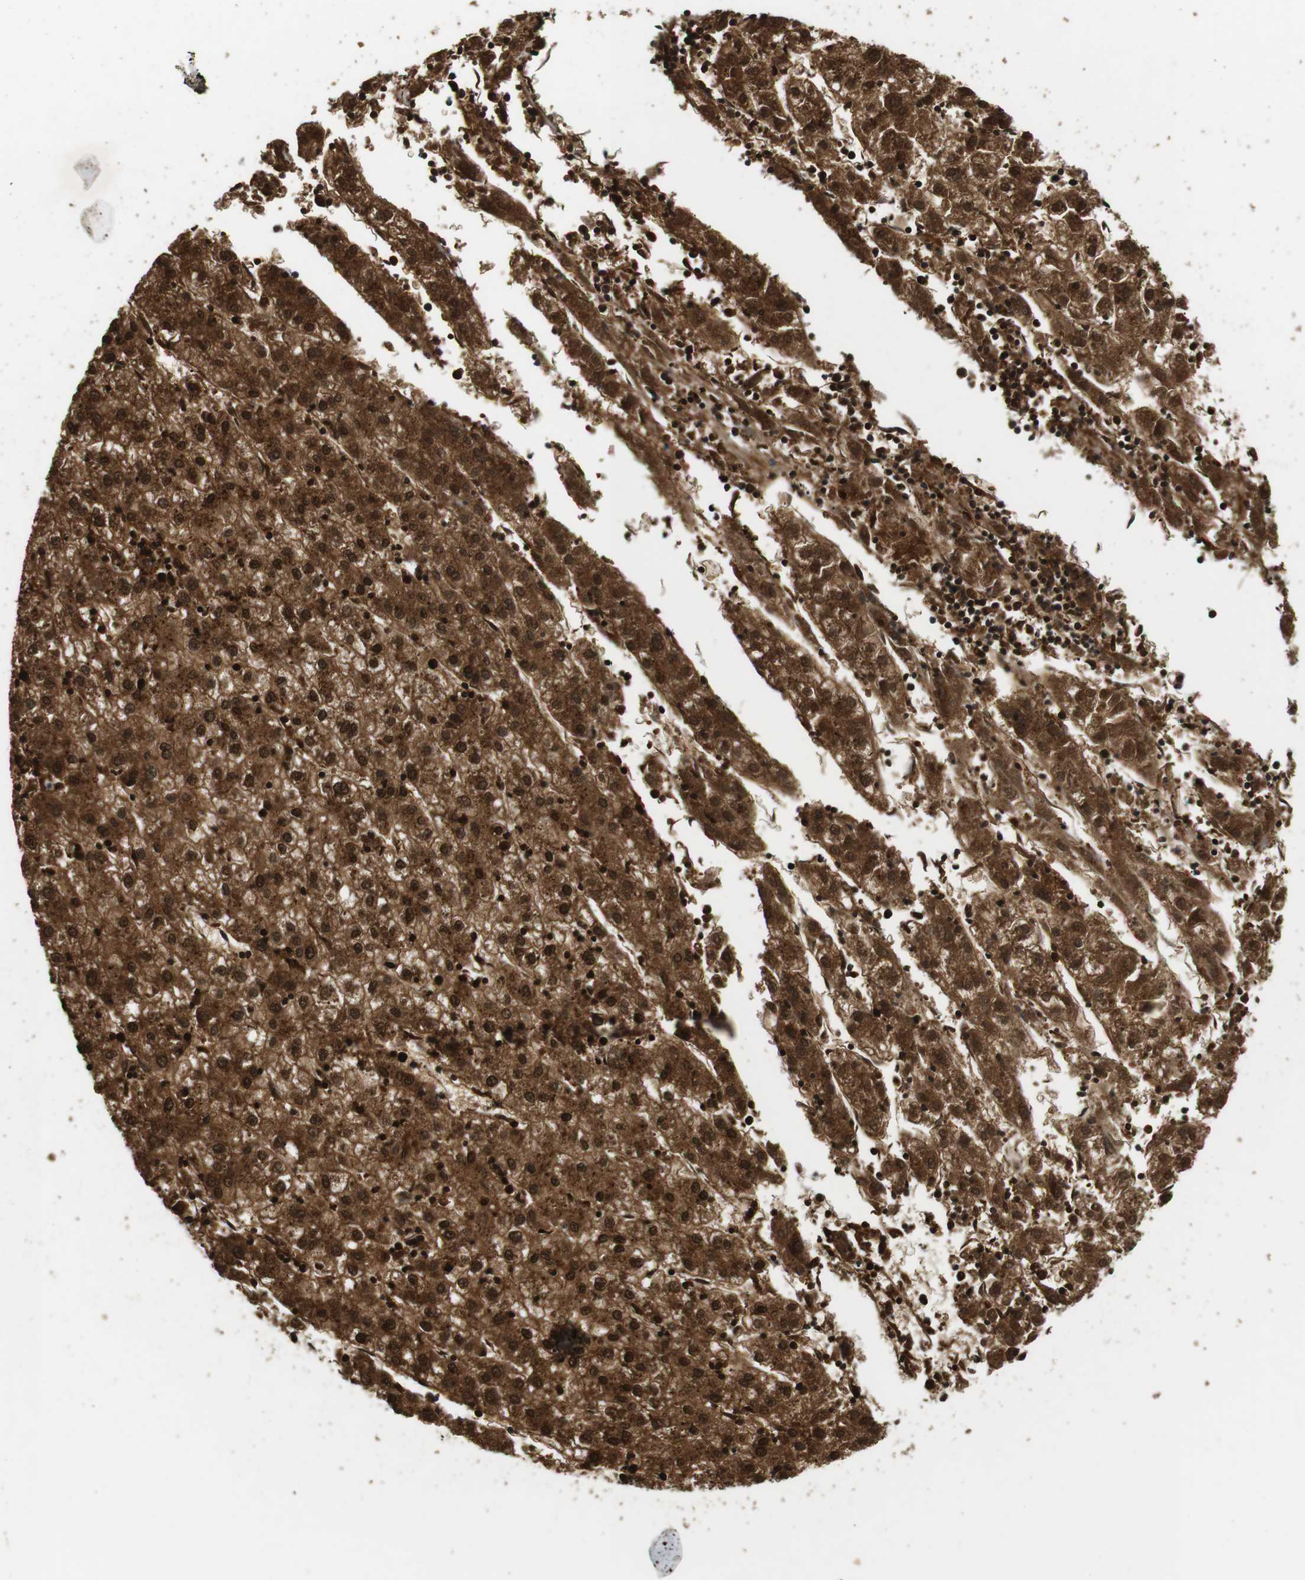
{"staining": {"intensity": "strong", "quantity": ">75%", "location": "cytoplasmic/membranous,nuclear"}, "tissue": "liver cancer", "cell_type": "Tumor cells", "image_type": "cancer", "snomed": [{"axis": "morphology", "description": "Carcinoma, Hepatocellular, NOS"}, {"axis": "topography", "description": "Liver"}], "caption": "Immunohistochemical staining of human liver cancer (hepatocellular carcinoma) reveals high levels of strong cytoplasmic/membranous and nuclear positivity in approximately >75% of tumor cells. The staining was performed using DAB to visualize the protein expression in brown, while the nuclei were stained in blue with hematoxylin (Magnification: 20x).", "gene": "TXNRD1", "patient": {"sex": "male", "age": 72}}